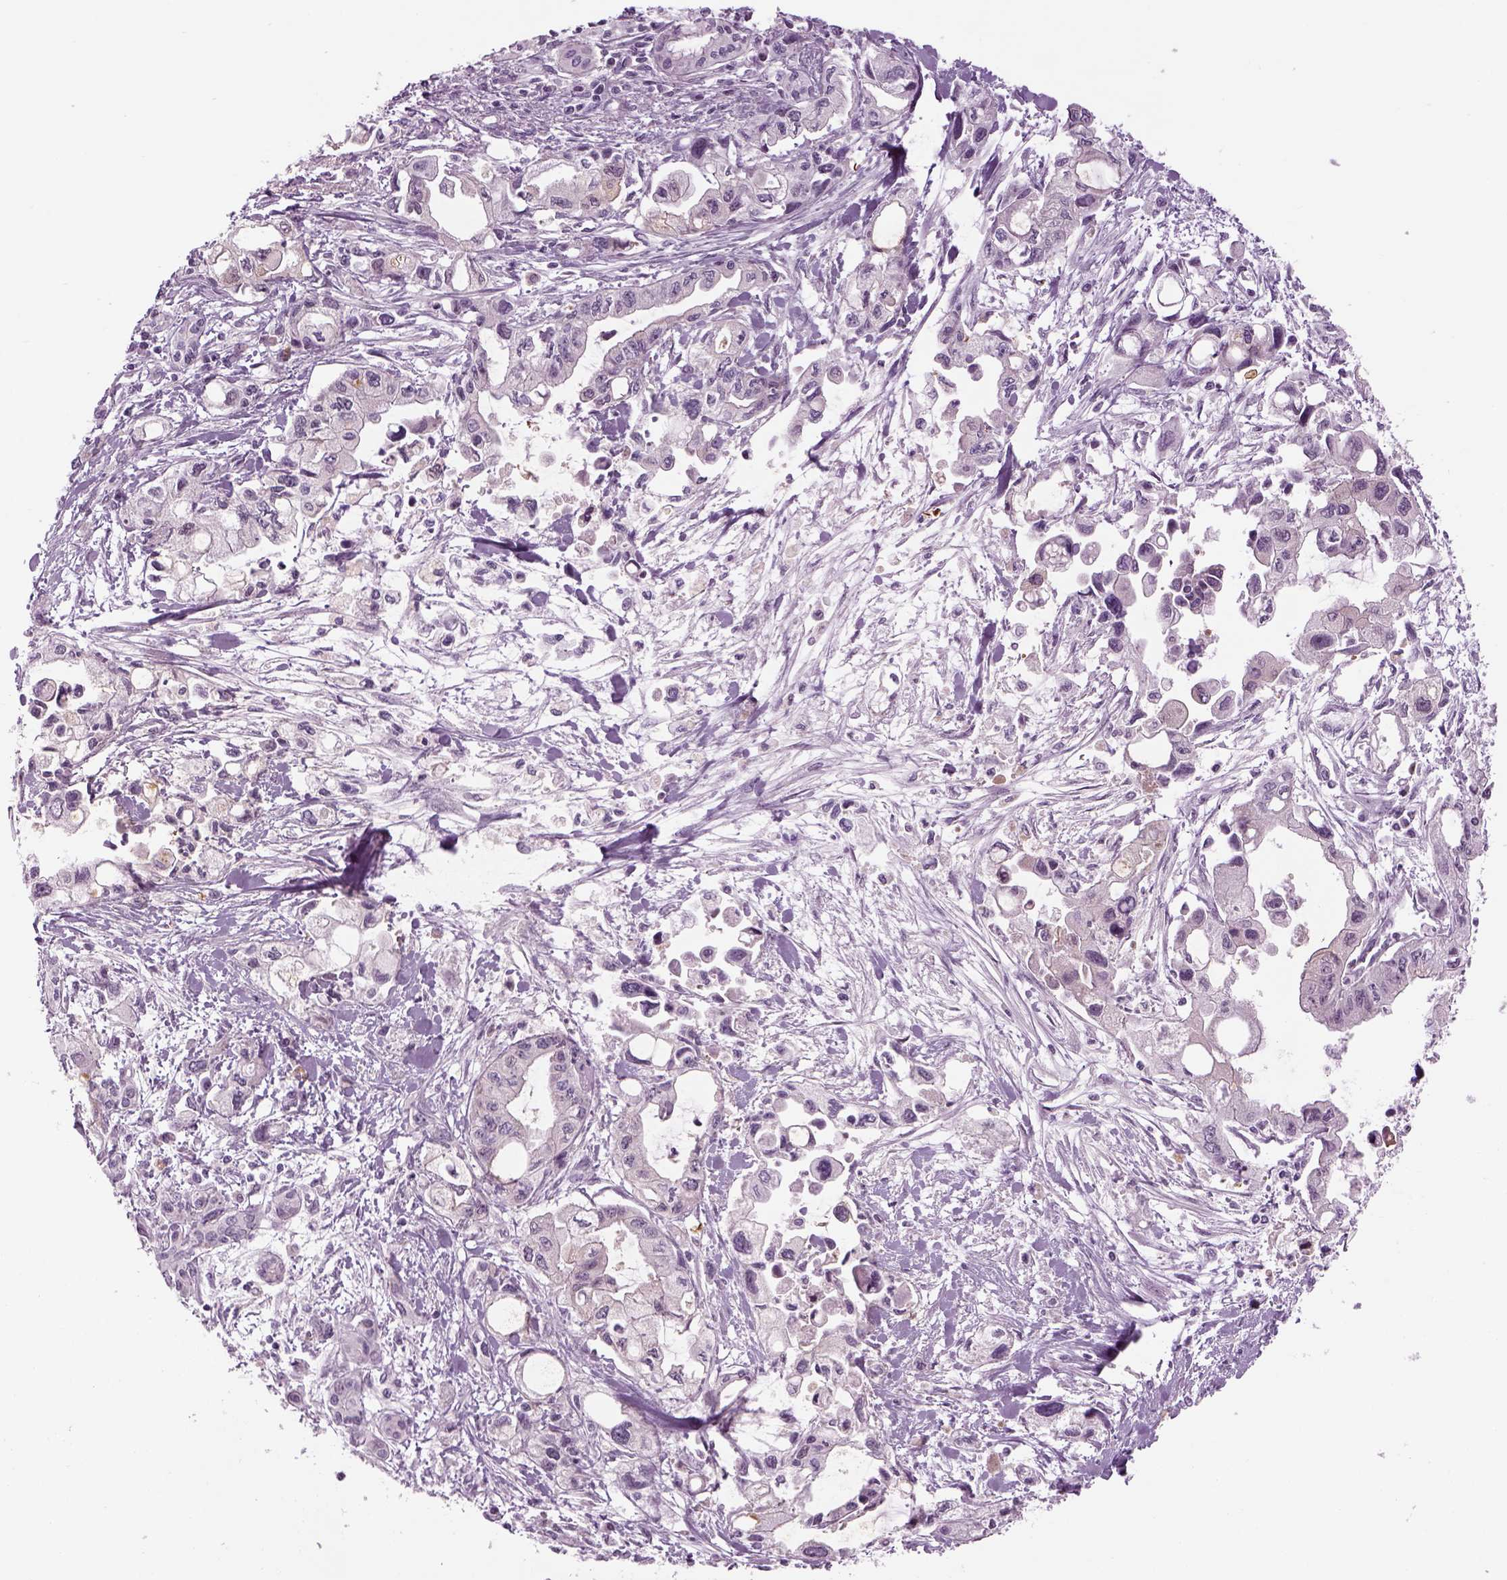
{"staining": {"intensity": "negative", "quantity": "none", "location": "none"}, "tissue": "pancreatic cancer", "cell_type": "Tumor cells", "image_type": "cancer", "snomed": [{"axis": "morphology", "description": "Adenocarcinoma, NOS"}, {"axis": "topography", "description": "Pancreas"}], "caption": "Immunohistochemical staining of pancreatic cancer (adenocarcinoma) demonstrates no significant positivity in tumor cells.", "gene": "LRRIQ3", "patient": {"sex": "female", "age": 61}}